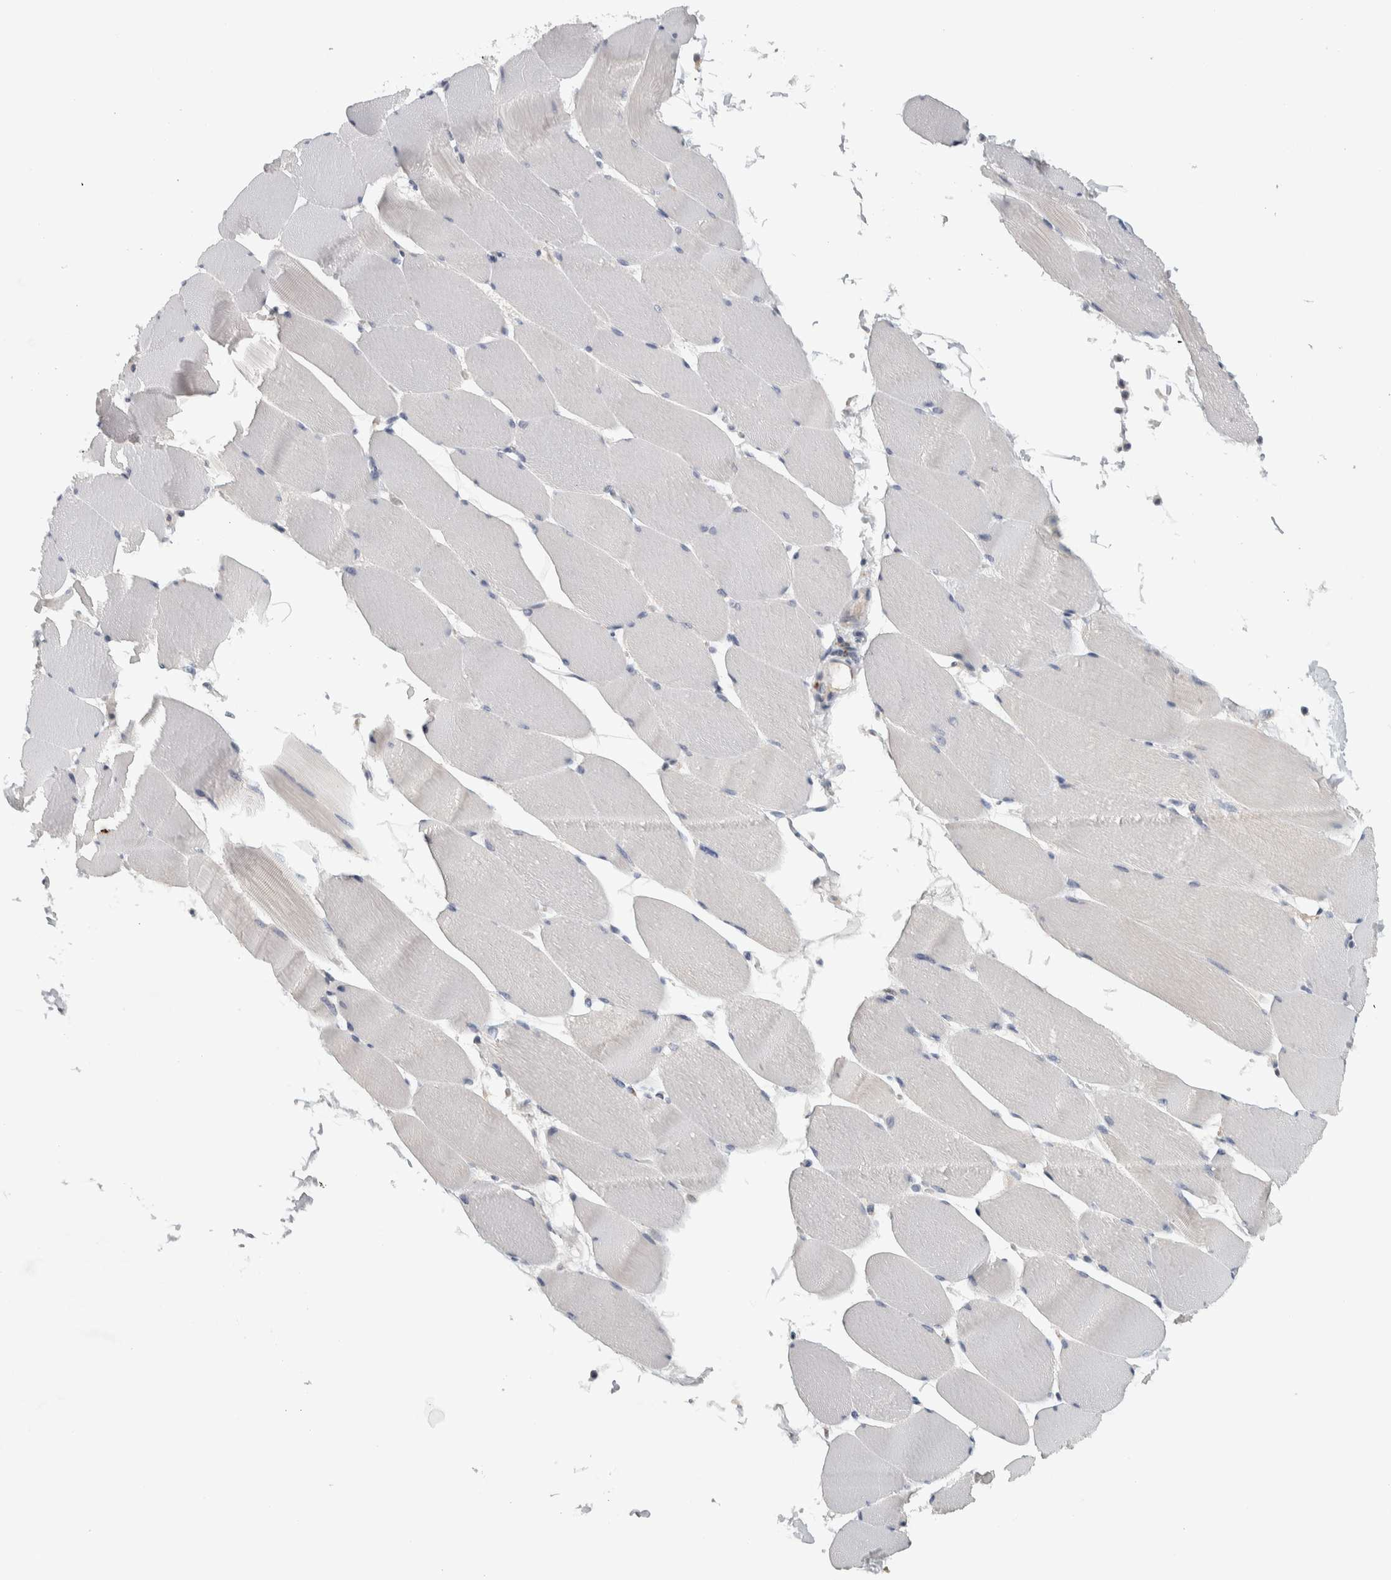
{"staining": {"intensity": "negative", "quantity": "none", "location": "none"}, "tissue": "skeletal muscle", "cell_type": "Myocytes", "image_type": "normal", "snomed": [{"axis": "morphology", "description": "Normal tissue, NOS"}, {"axis": "topography", "description": "Skeletal muscle"}], "caption": "IHC of unremarkable human skeletal muscle shows no positivity in myocytes. The staining was performed using DAB (3,3'-diaminobenzidine) to visualize the protein expression in brown, while the nuclei were stained in blue with hematoxylin (Magnification: 20x).", "gene": "ADPRM", "patient": {"sex": "male", "age": 62}}